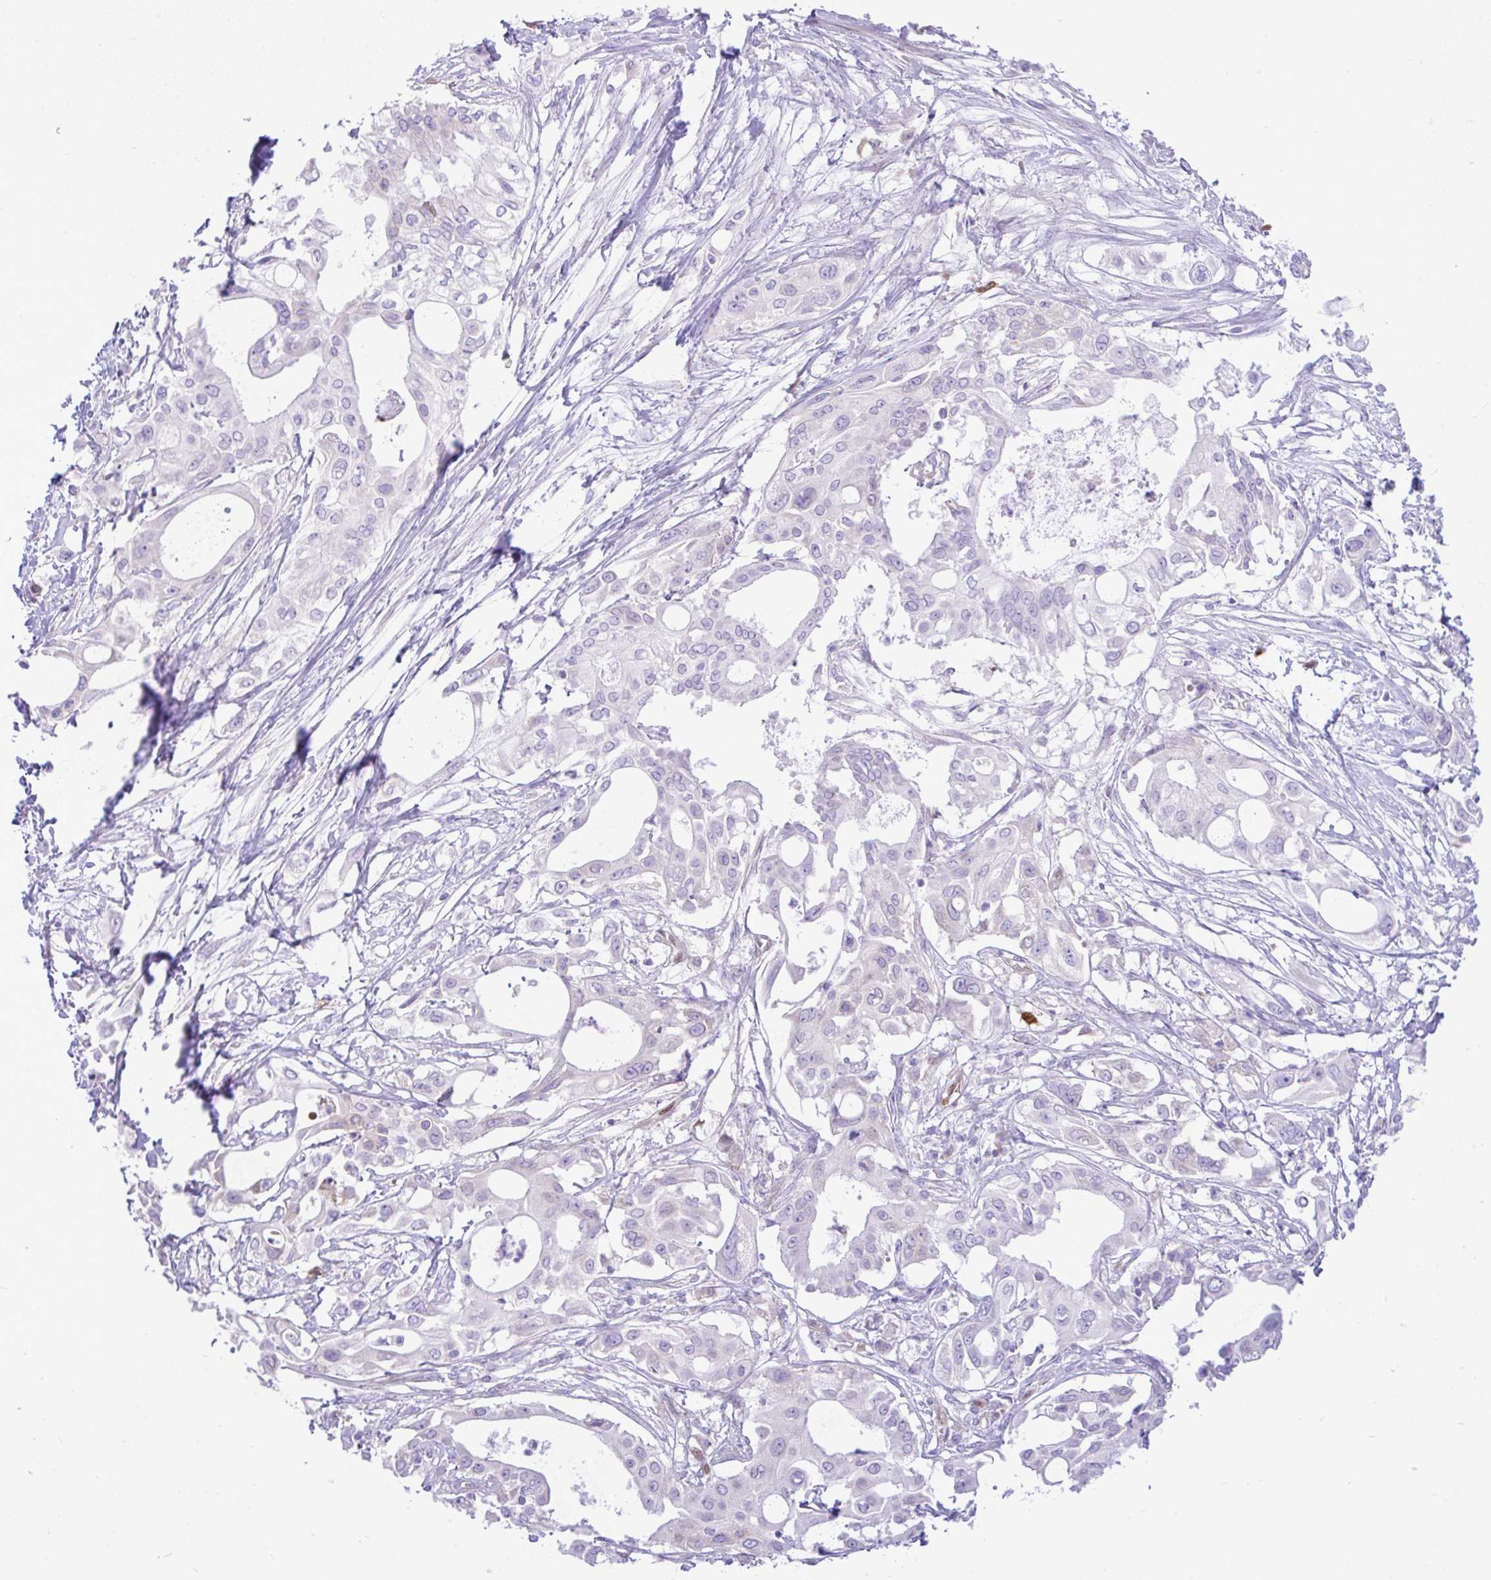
{"staining": {"intensity": "negative", "quantity": "none", "location": "none"}, "tissue": "pancreatic cancer", "cell_type": "Tumor cells", "image_type": "cancer", "snomed": [{"axis": "morphology", "description": "Adenocarcinoma, NOS"}, {"axis": "topography", "description": "Pancreas"}], "caption": "DAB immunohistochemical staining of human pancreatic cancer (adenocarcinoma) shows no significant positivity in tumor cells.", "gene": "EEF1A2", "patient": {"sex": "female", "age": 68}}